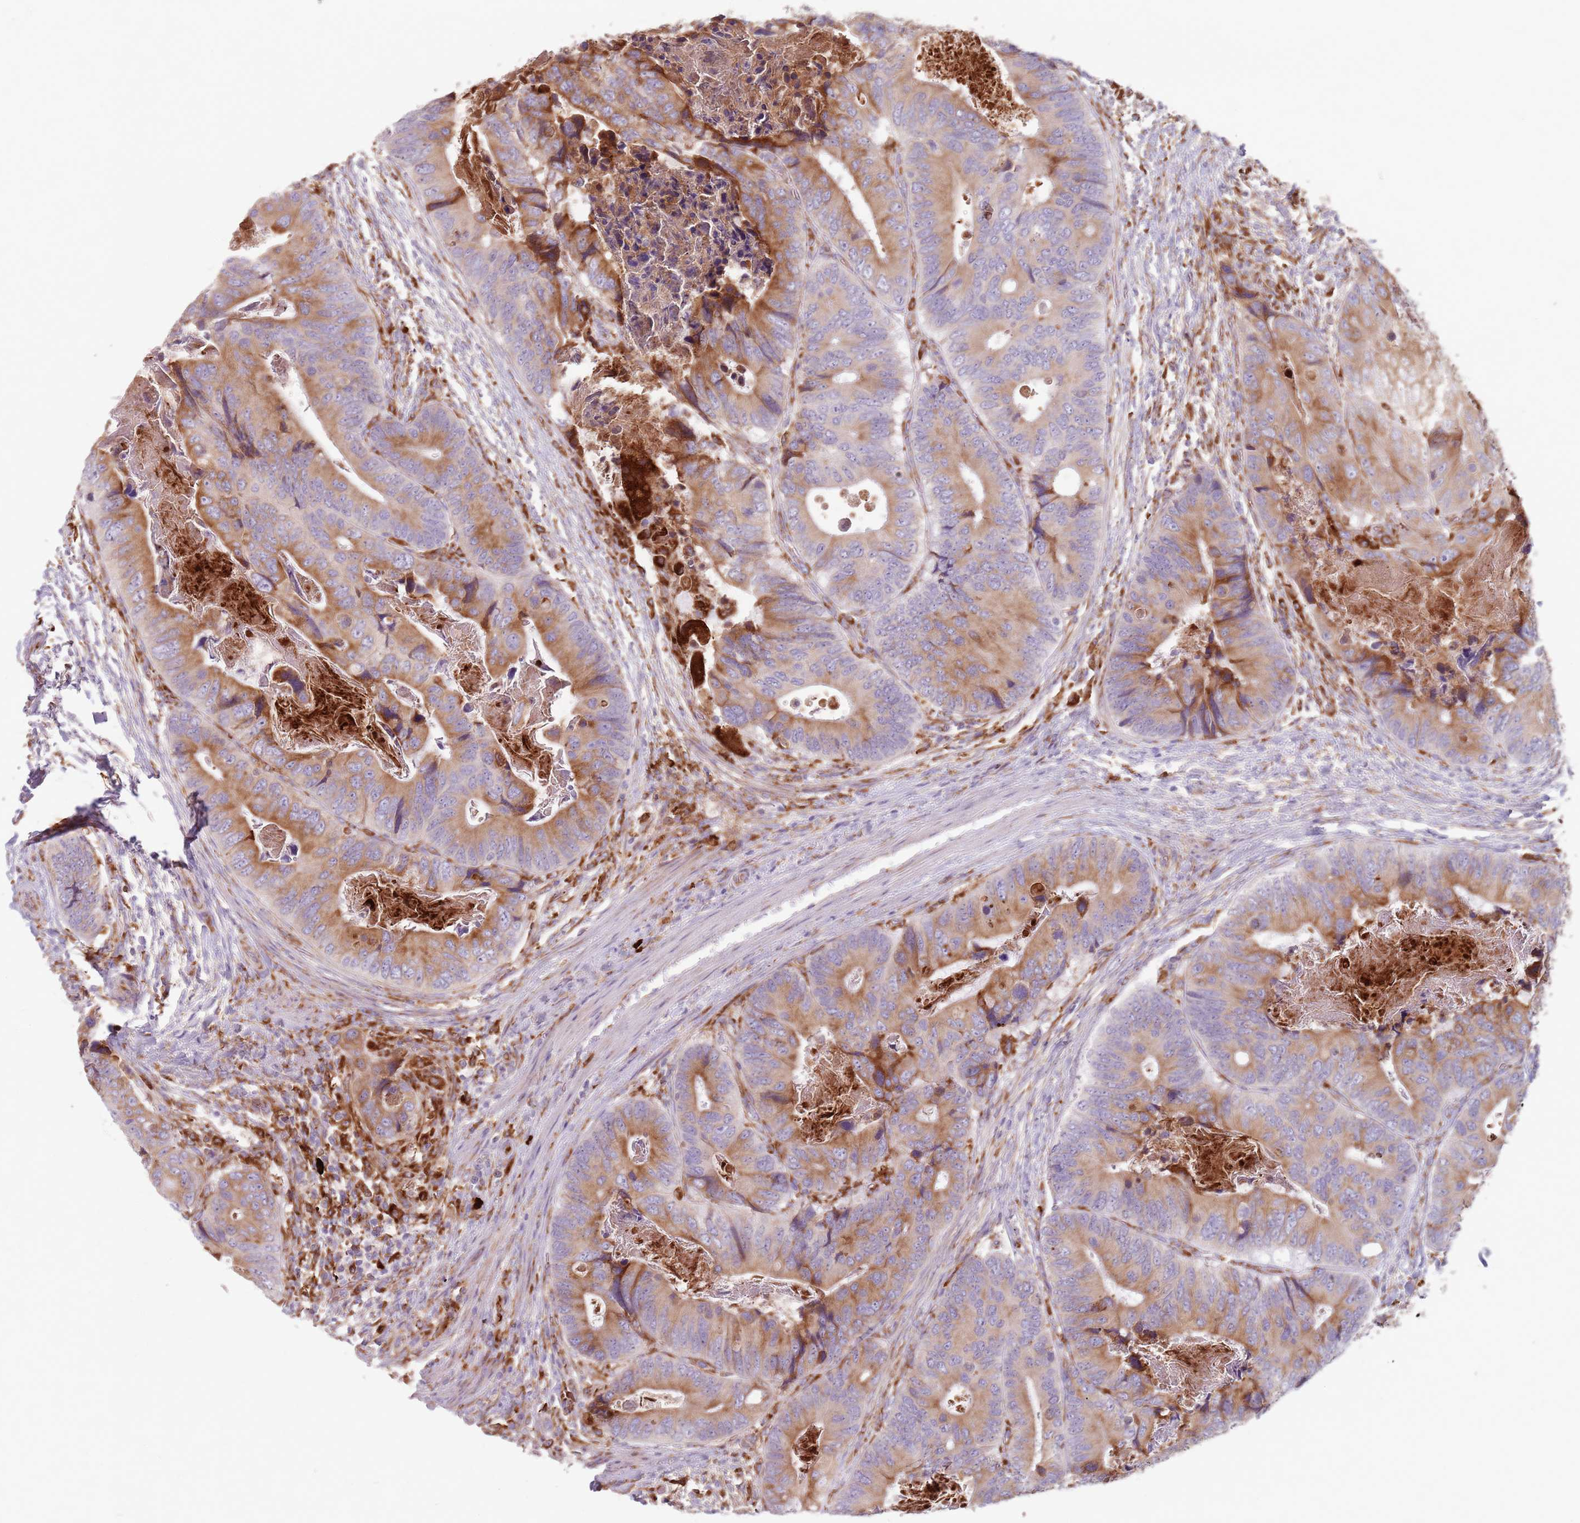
{"staining": {"intensity": "strong", "quantity": "25%-75%", "location": "cytoplasmic/membranous"}, "tissue": "colorectal cancer", "cell_type": "Tumor cells", "image_type": "cancer", "snomed": [{"axis": "morphology", "description": "Adenocarcinoma, NOS"}, {"axis": "topography", "description": "Colon"}], "caption": "Immunohistochemistry (DAB (3,3'-diaminobenzidine)) staining of colorectal cancer exhibits strong cytoplasmic/membranous protein staining in about 25%-75% of tumor cells.", "gene": "COLGALT1", "patient": {"sex": "male", "age": 84}}